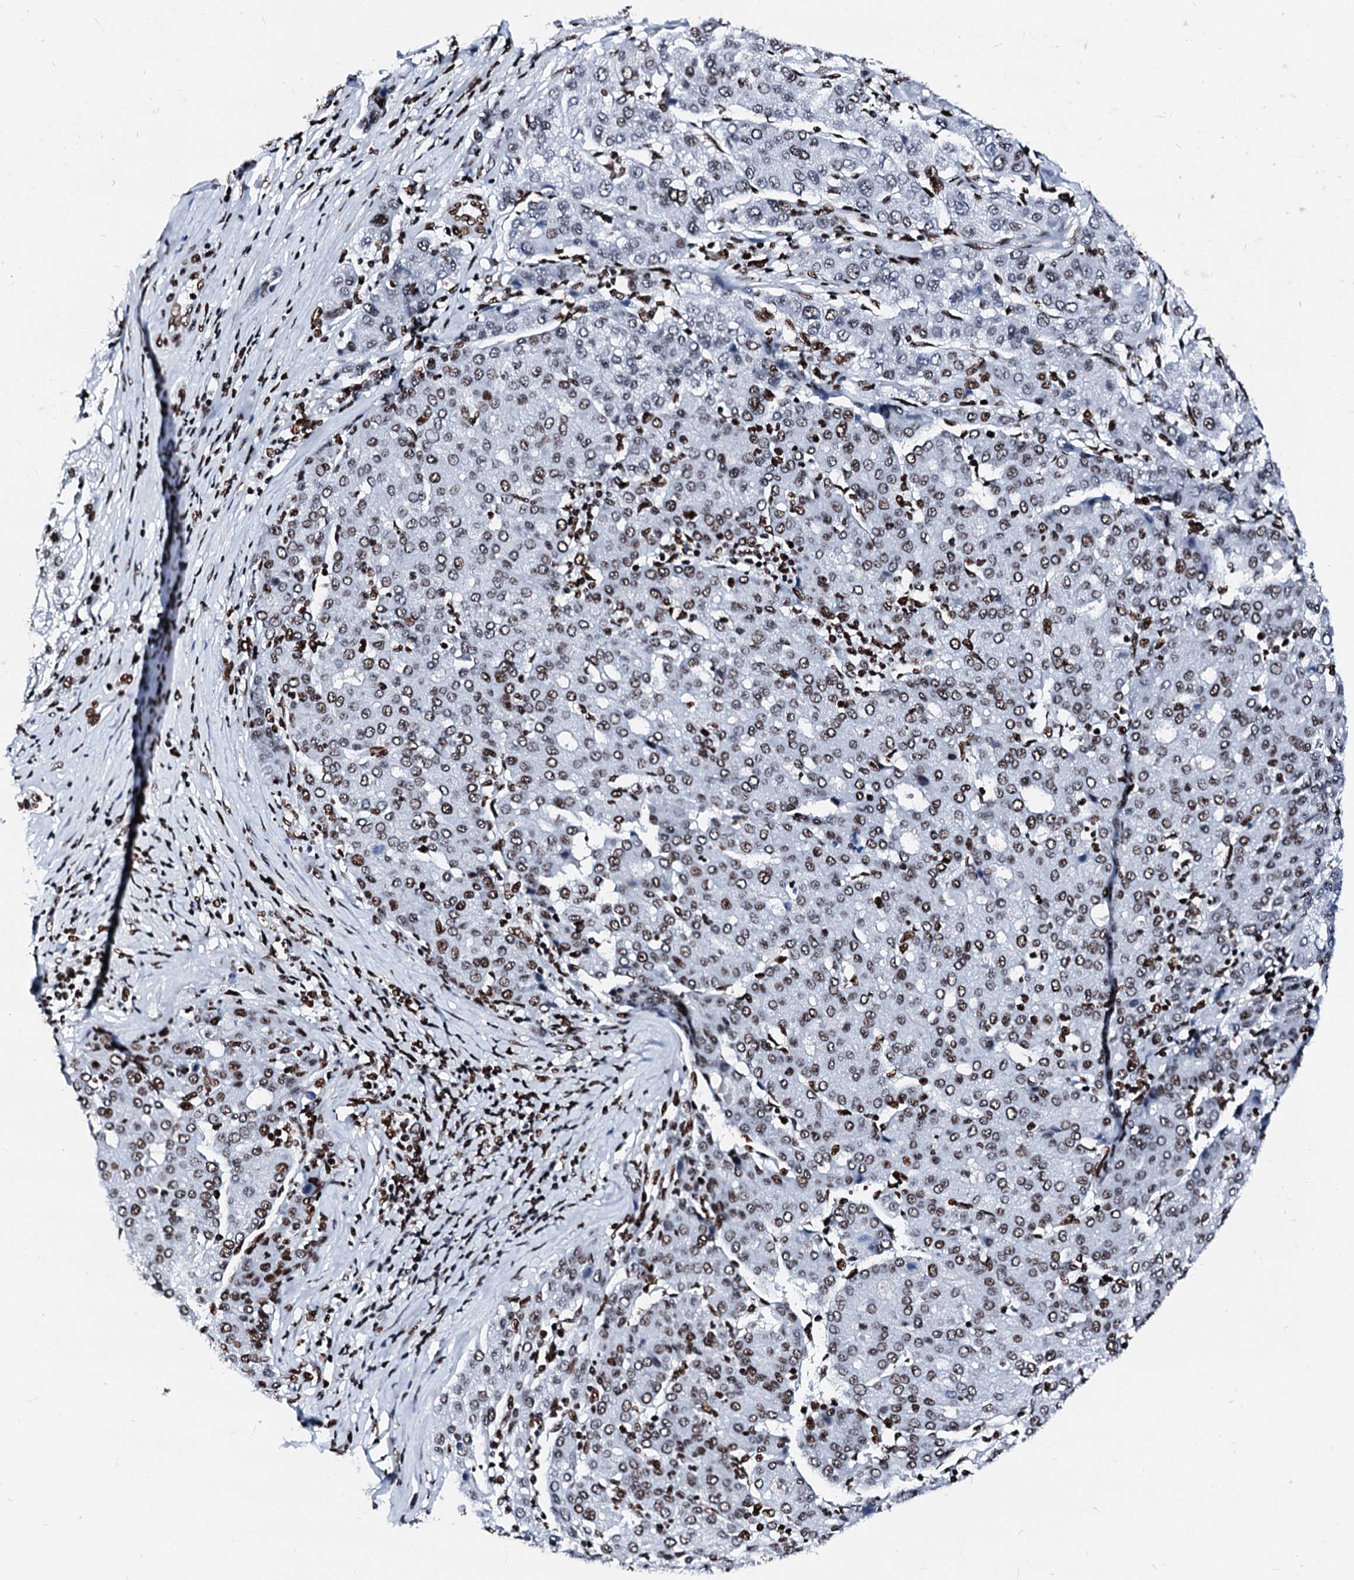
{"staining": {"intensity": "moderate", "quantity": ">75%", "location": "nuclear"}, "tissue": "liver cancer", "cell_type": "Tumor cells", "image_type": "cancer", "snomed": [{"axis": "morphology", "description": "Carcinoma, Hepatocellular, NOS"}, {"axis": "topography", "description": "Liver"}], "caption": "IHC histopathology image of human liver cancer stained for a protein (brown), which reveals medium levels of moderate nuclear positivity in about >75% of tumor cells.", "gene": "RALY", "patient": {"sex": "male", "age": 65}}